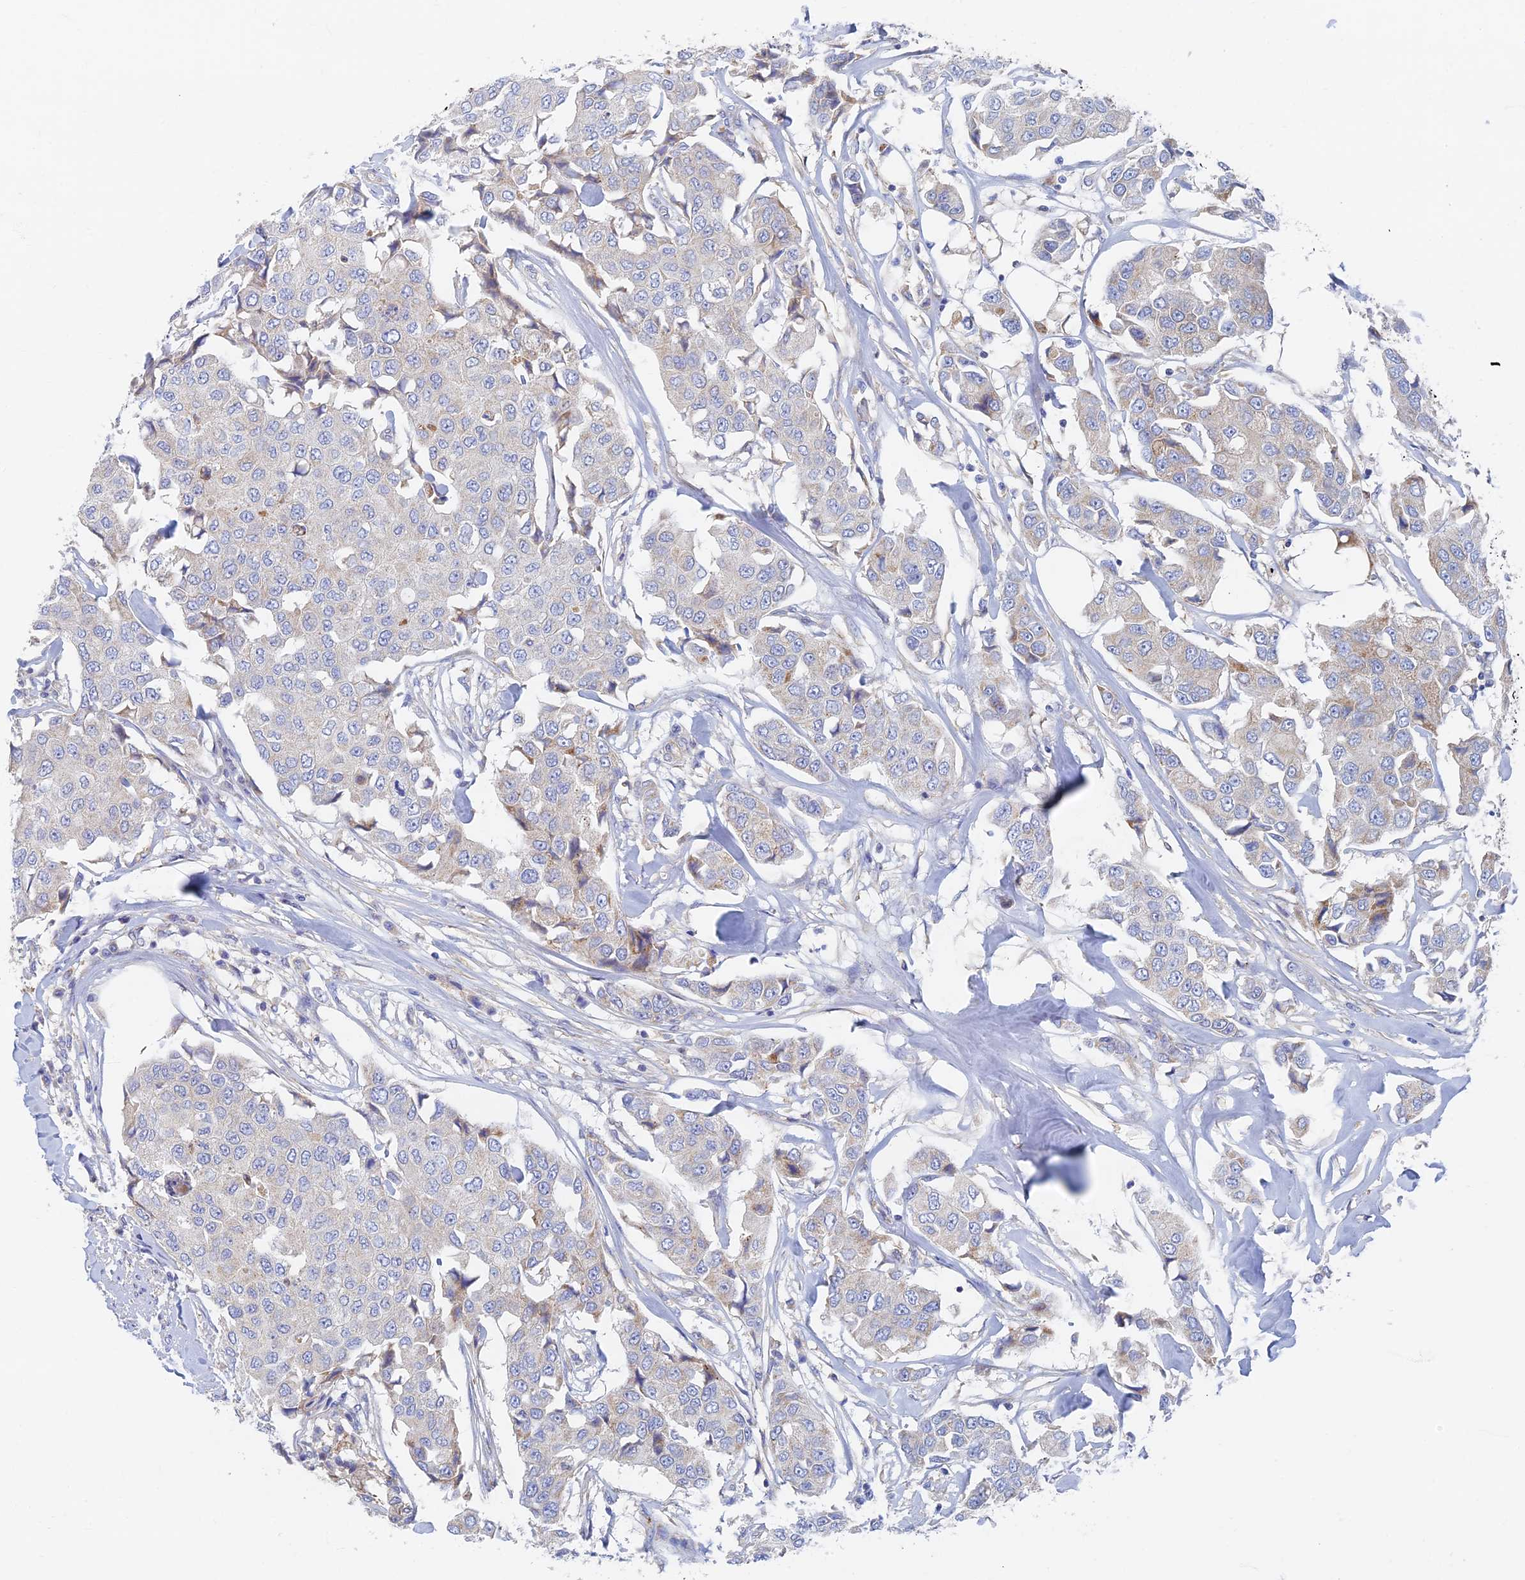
{"staining": {"intensity": "negative", "quantity": "none", "location": "none"}, "tissue": "breast cancer", "cell_type": "Tumor cells", "image_type": "cancer", "snomed": [{"axis": "morphology", "description": "Duct carcinoma"}, {"axis": "topography", "description": "Breast"}], "caption": "Infiltrating ductal carcinoma (breast) stained for a protein using immunohistochemistry (IHC) reveals no staining tumor cells.", "gene": "TMEM44", "patient": {"sex": "female", "age": 80}}